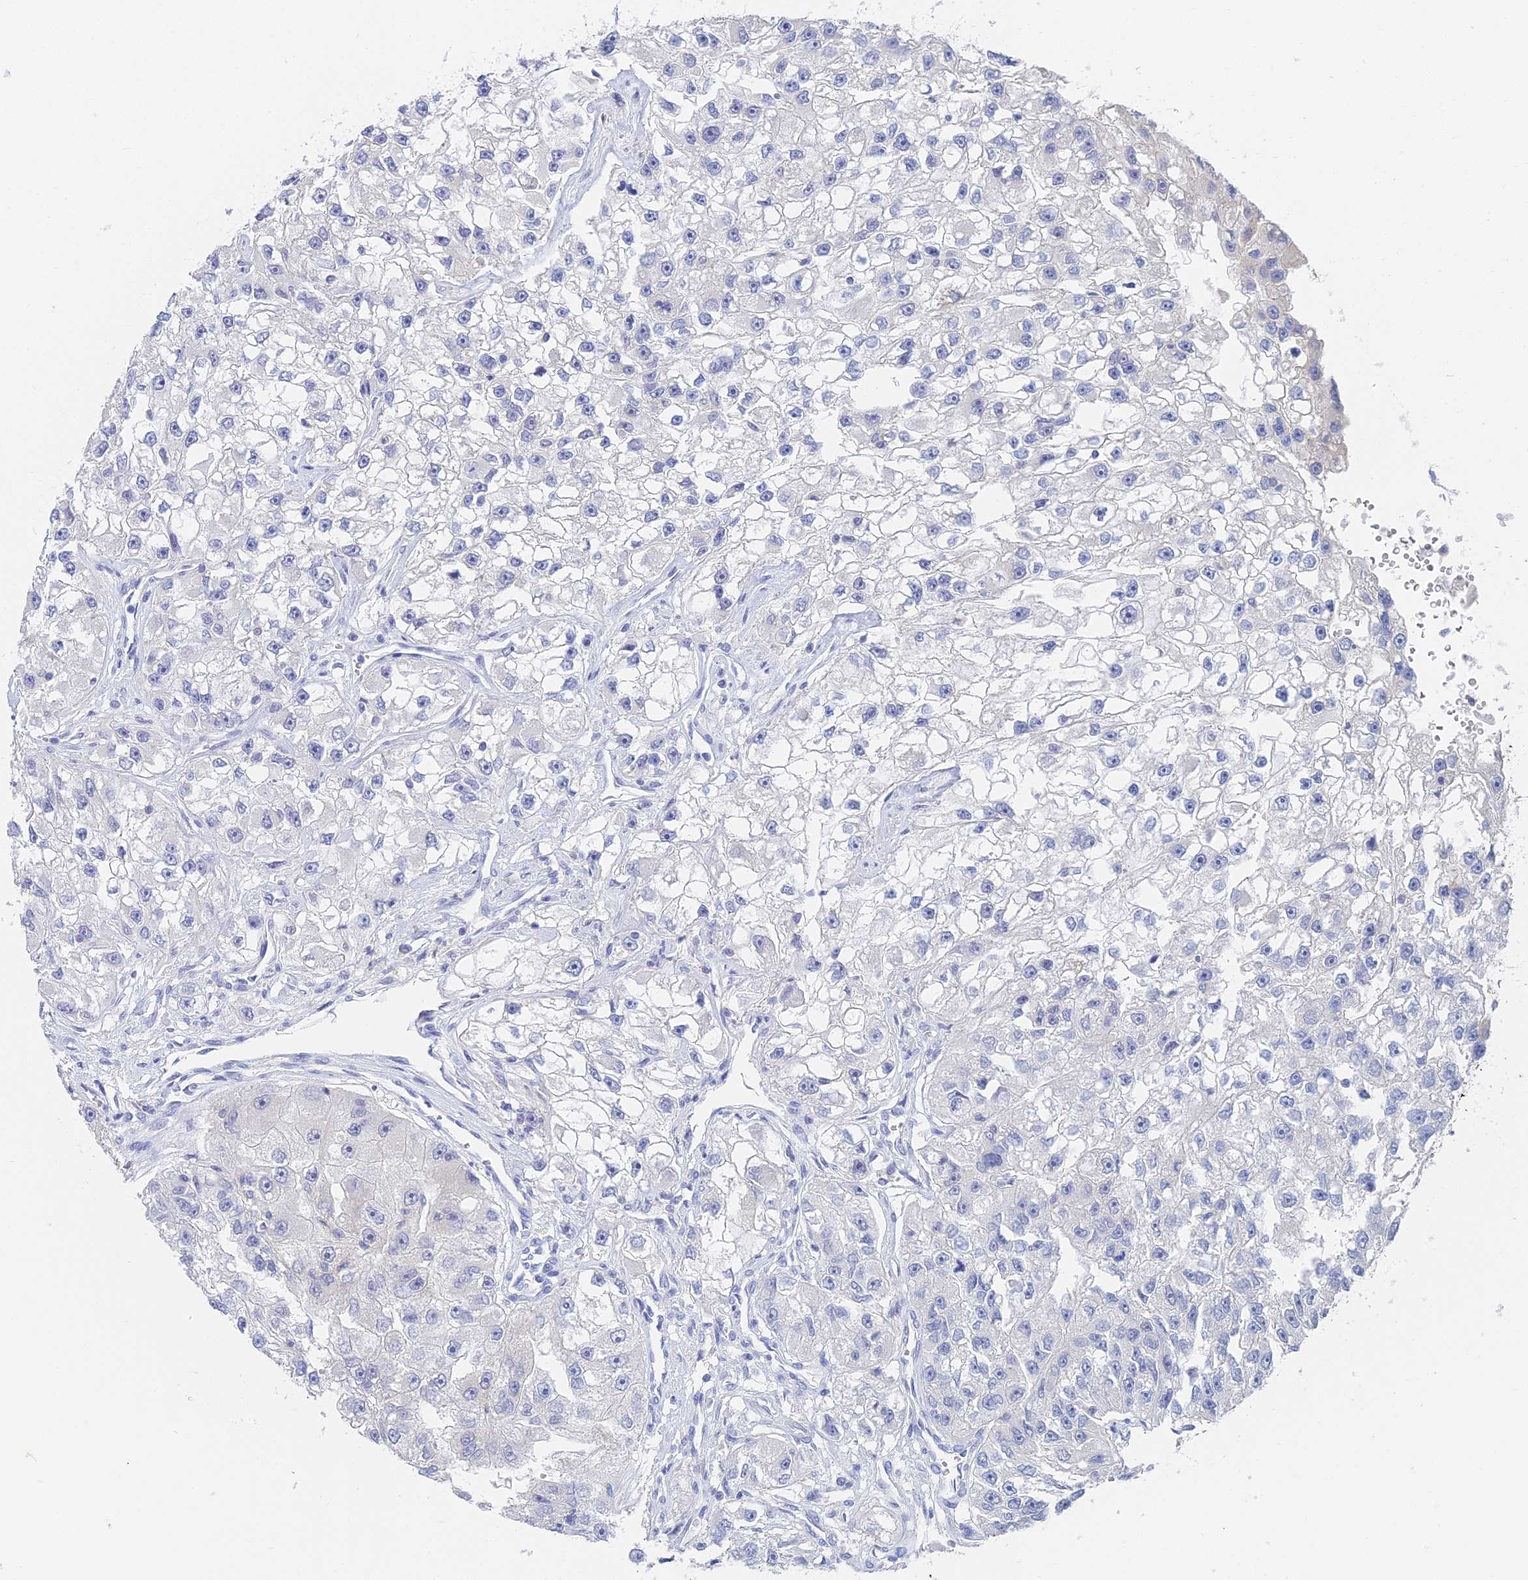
{"staining": {"intensity": "negative", "quantity": "none", "location": "none"}, "tissue": "renal cancer", "cell_type": "Tumor cells", "image_type": "cancer", "snomed": [{"axis": "morphology", "description": "Adenocarcinoma, NOS"}, {"axis": "topography", "description": "Kidney"}], "caption": "Adenocarcinoma (renal) stained for a protein using immunohistochemistry exhibits no expression tumor cells.", "gene": "MCM2", "patient": {"sex": "male", "age": 63}}